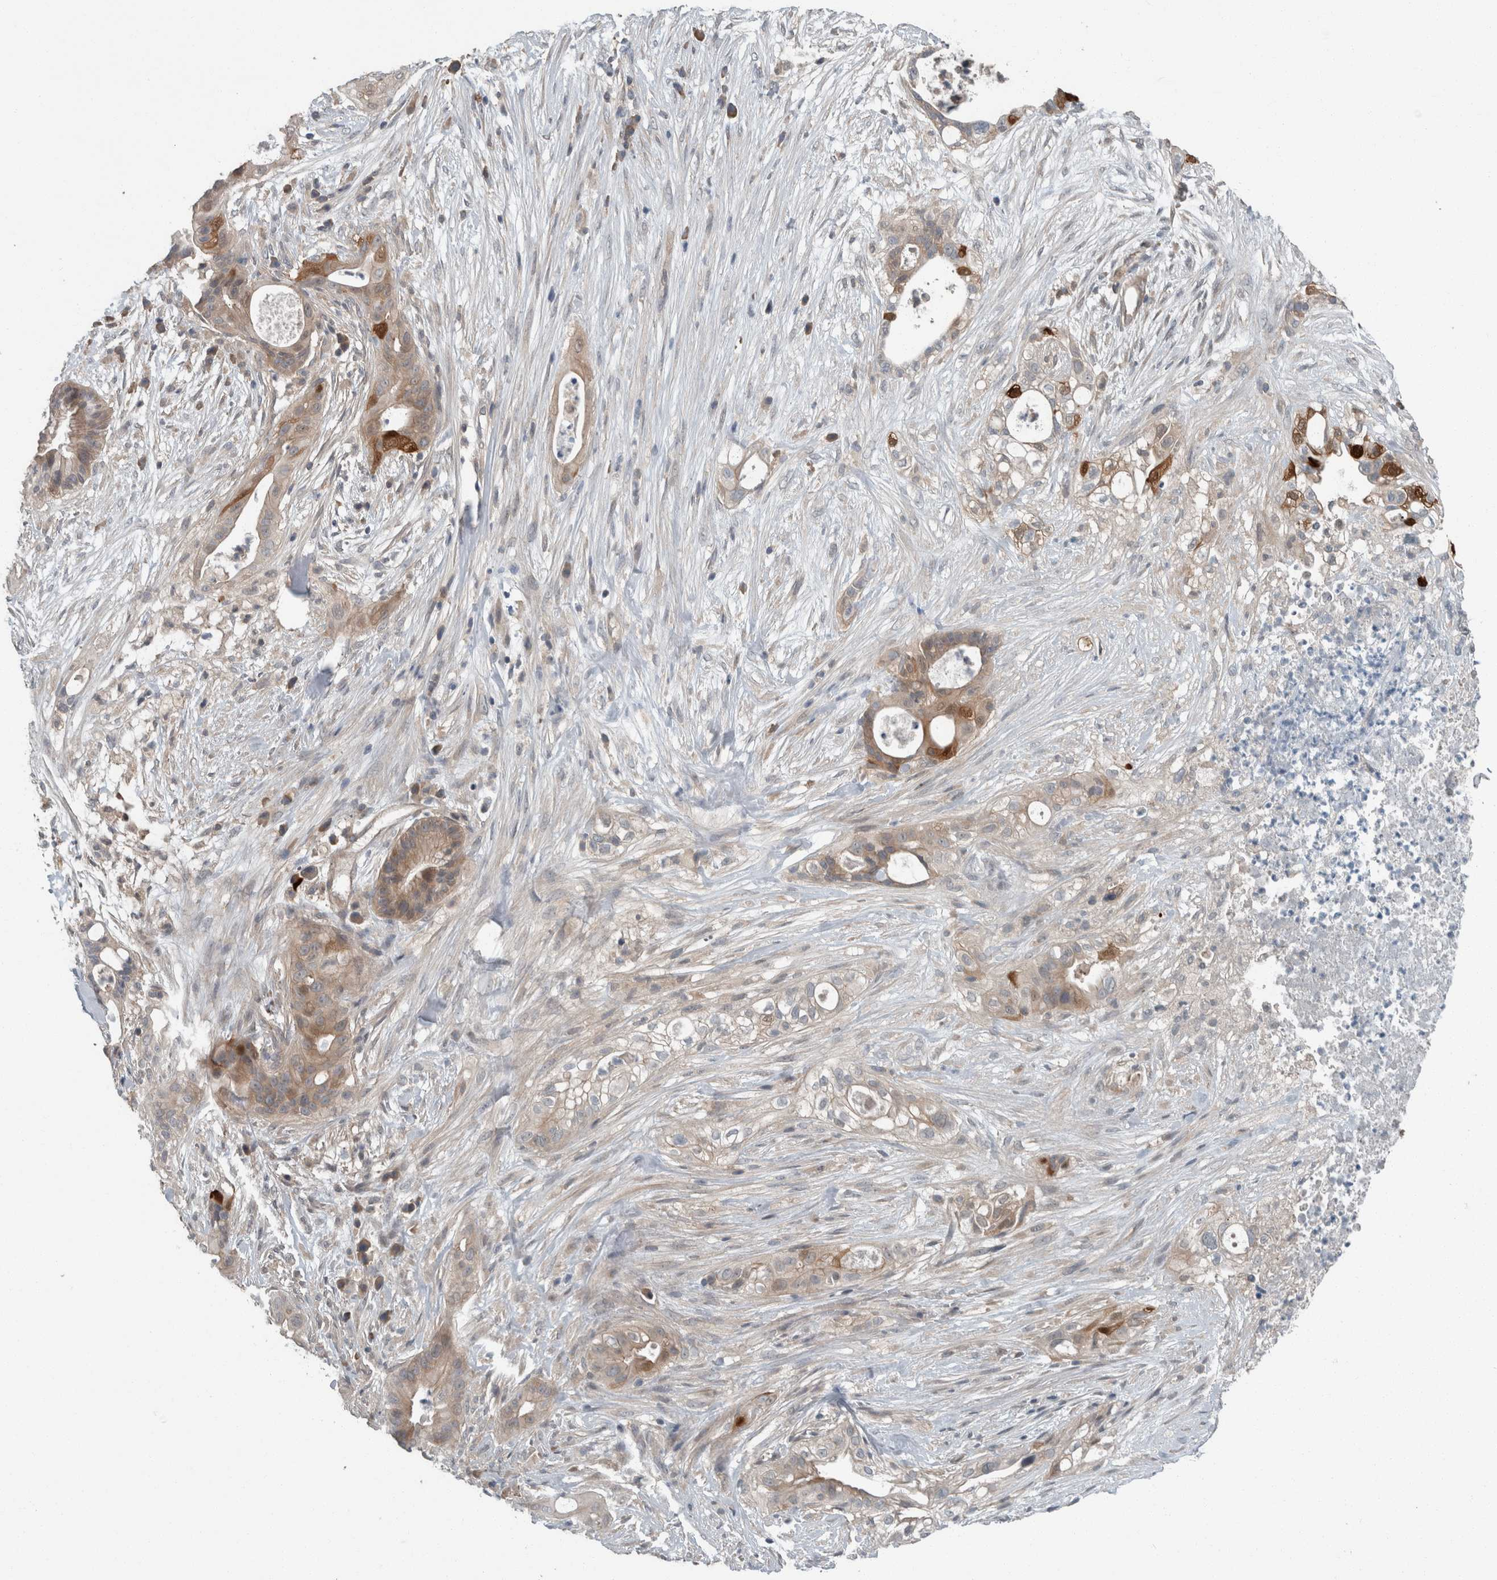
{"staining": {"intensity": "moderate", "quantity": "25%-75%", "location": "cytoplasmic/membranous"}, "tissue": "pancreatic cancer", "cell_type": "Tumor cells", "image_type": "cancer", "snomed": [{"axis": "morphology", "description": "Adenocarcinoma, NOS"}, {"axis": "topography", "description": "Pancreas"}], "caption": "Immunohistochemical staining of pancreatic cancer (adenocarcinoma) demonstrates moderate cytoplasmic/membranous protein positivity in approximately 25%-75% of tumor cells. (brown staining indicates protein expression, while blue staining denotes nuclei).", "gene": "KNTC1", "patient": {"sex": "male", "age": 58}}